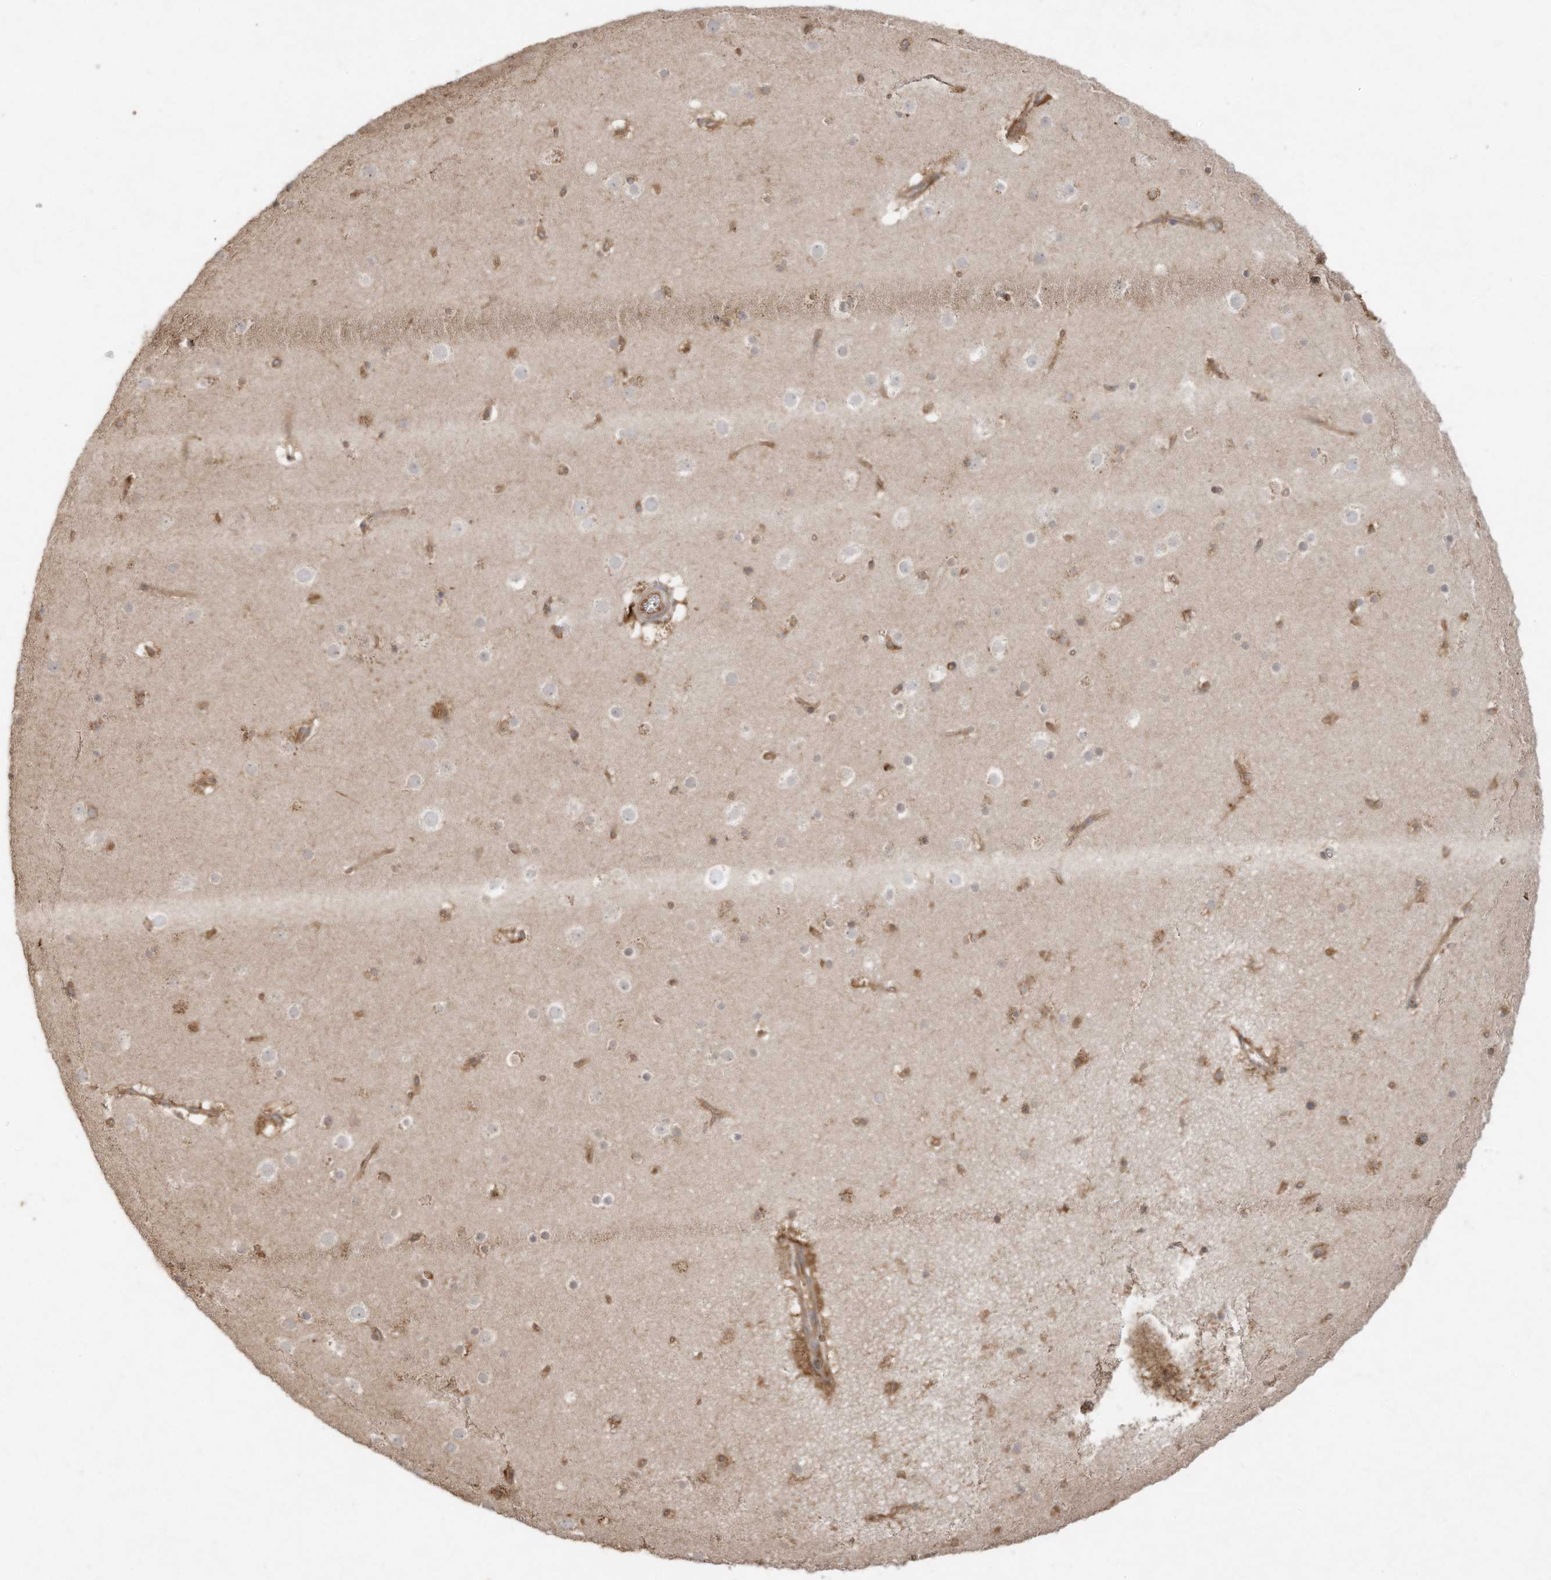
{"staining": {"intensity": "moderate", "quantity": ">75%", "location": "cytoplasmic/membranous"}, "tissue": "cerebral cortex", "cell_type": "Endothelial cells", "image_type": "normal", "snomed": [{"axis": "morphology", "description": "Normal tissue, NOS"}, {"axis": "topography", "description": "Cerebral cortex"}], "caption": "The histopathology image exhibits staining of normal cerebral cortex, revealing moderate cytoplasmic/membranous protein staining (brown color) within endothelial cells. The staining was performed using DAB (3,3'-diaminobenzidine) to visualize the protein expression in brown, while the nuclei were stained in blue with hematoxylin (Magnification: 20x).", "gene": "DYNC1I2", "patient": {"sex": "male", "age": 57}}